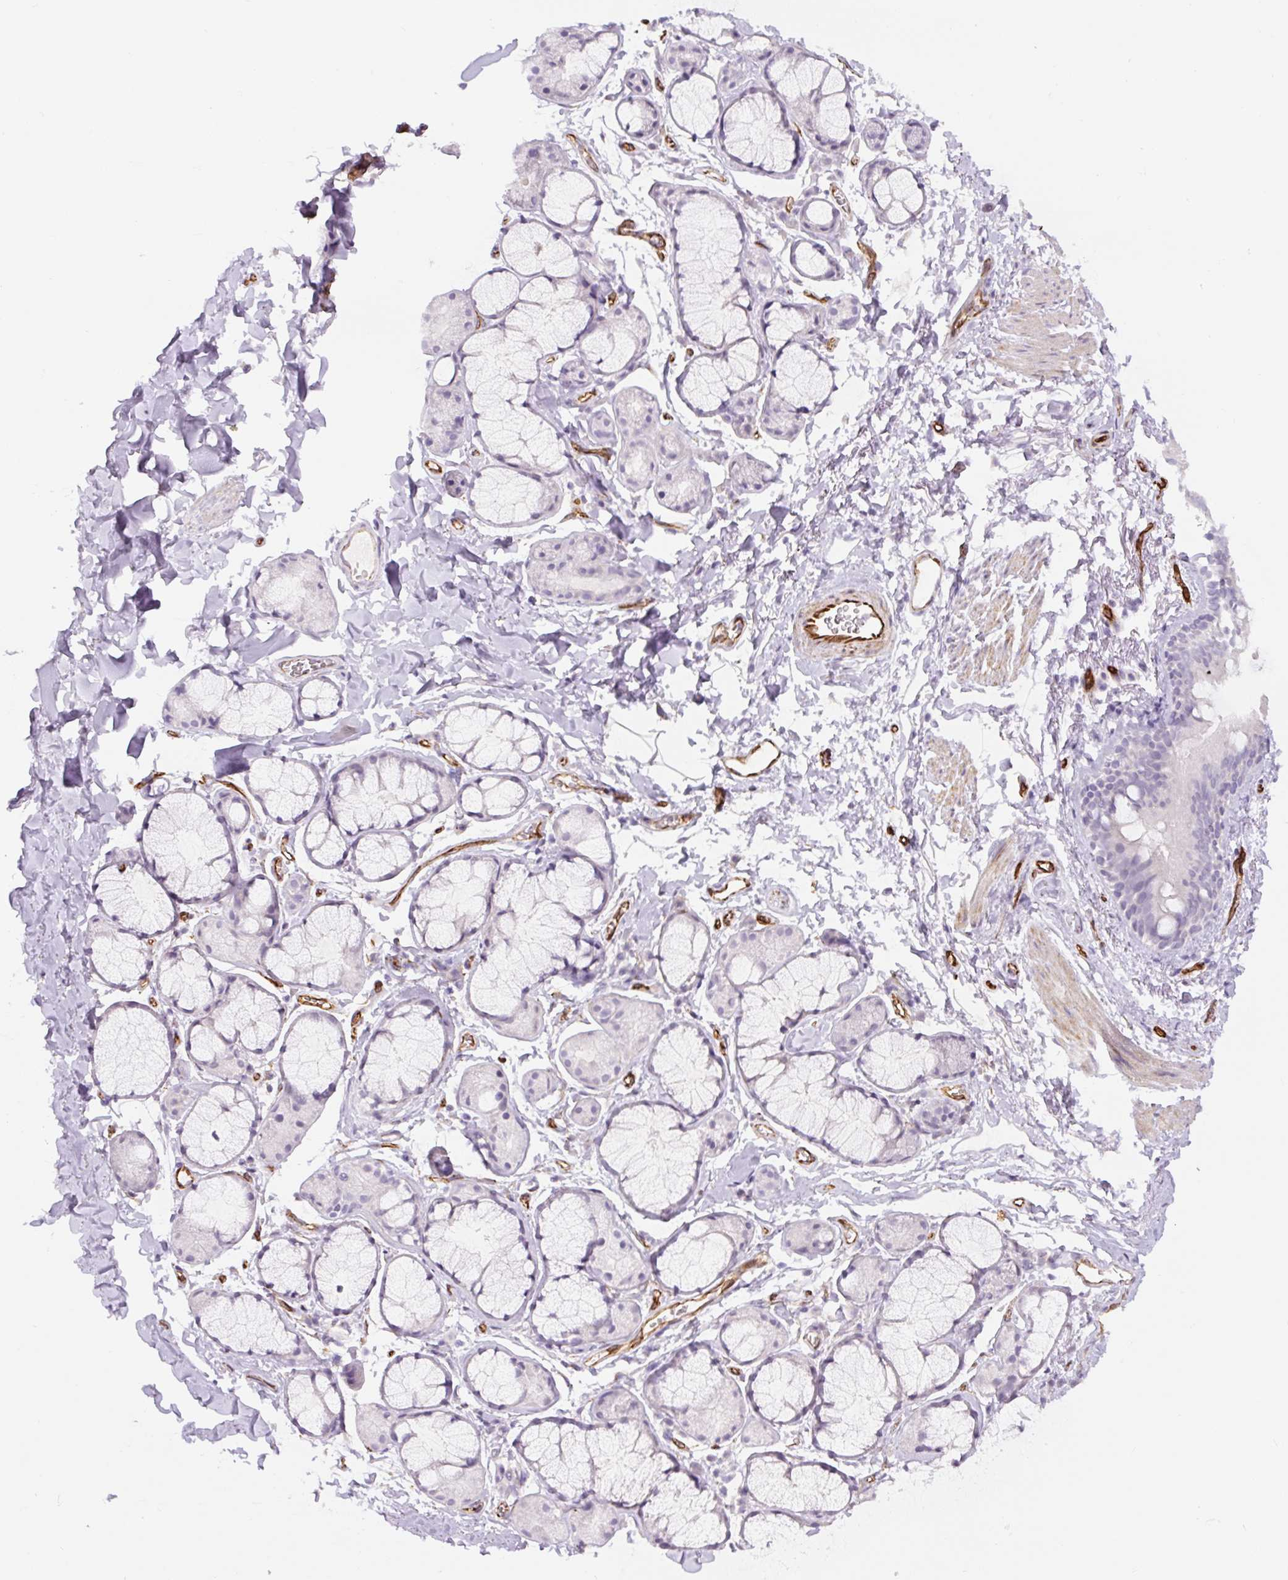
{"staining": {"intensity": "negative", "quantity": "none", "location": "none"}, "tissue": "adipose tissue", "cell_type": "Adipocytes", "image_type": "normal", "snomed": [{"axis": "morphology", "description": "Normal tissue, NOS"}, {"axis": "topography", "description": "Cartilage tissue"}, {"axis": "topography", "description": "Bronchus"}, {"axis": "topography", "description": "Peripheral nerve tissue"}], "caption": "Adipocytes show no significant staining in normal adipose tissue. The staining was performed using DAB (3,3'-diaminobenzidine) to visualize the protein expression in brown, while the nuclei were stained in blue with hematoxylin (Magnification: 20x).", "gene": "NES", "patient": {"sex": "female", "age": 59}}